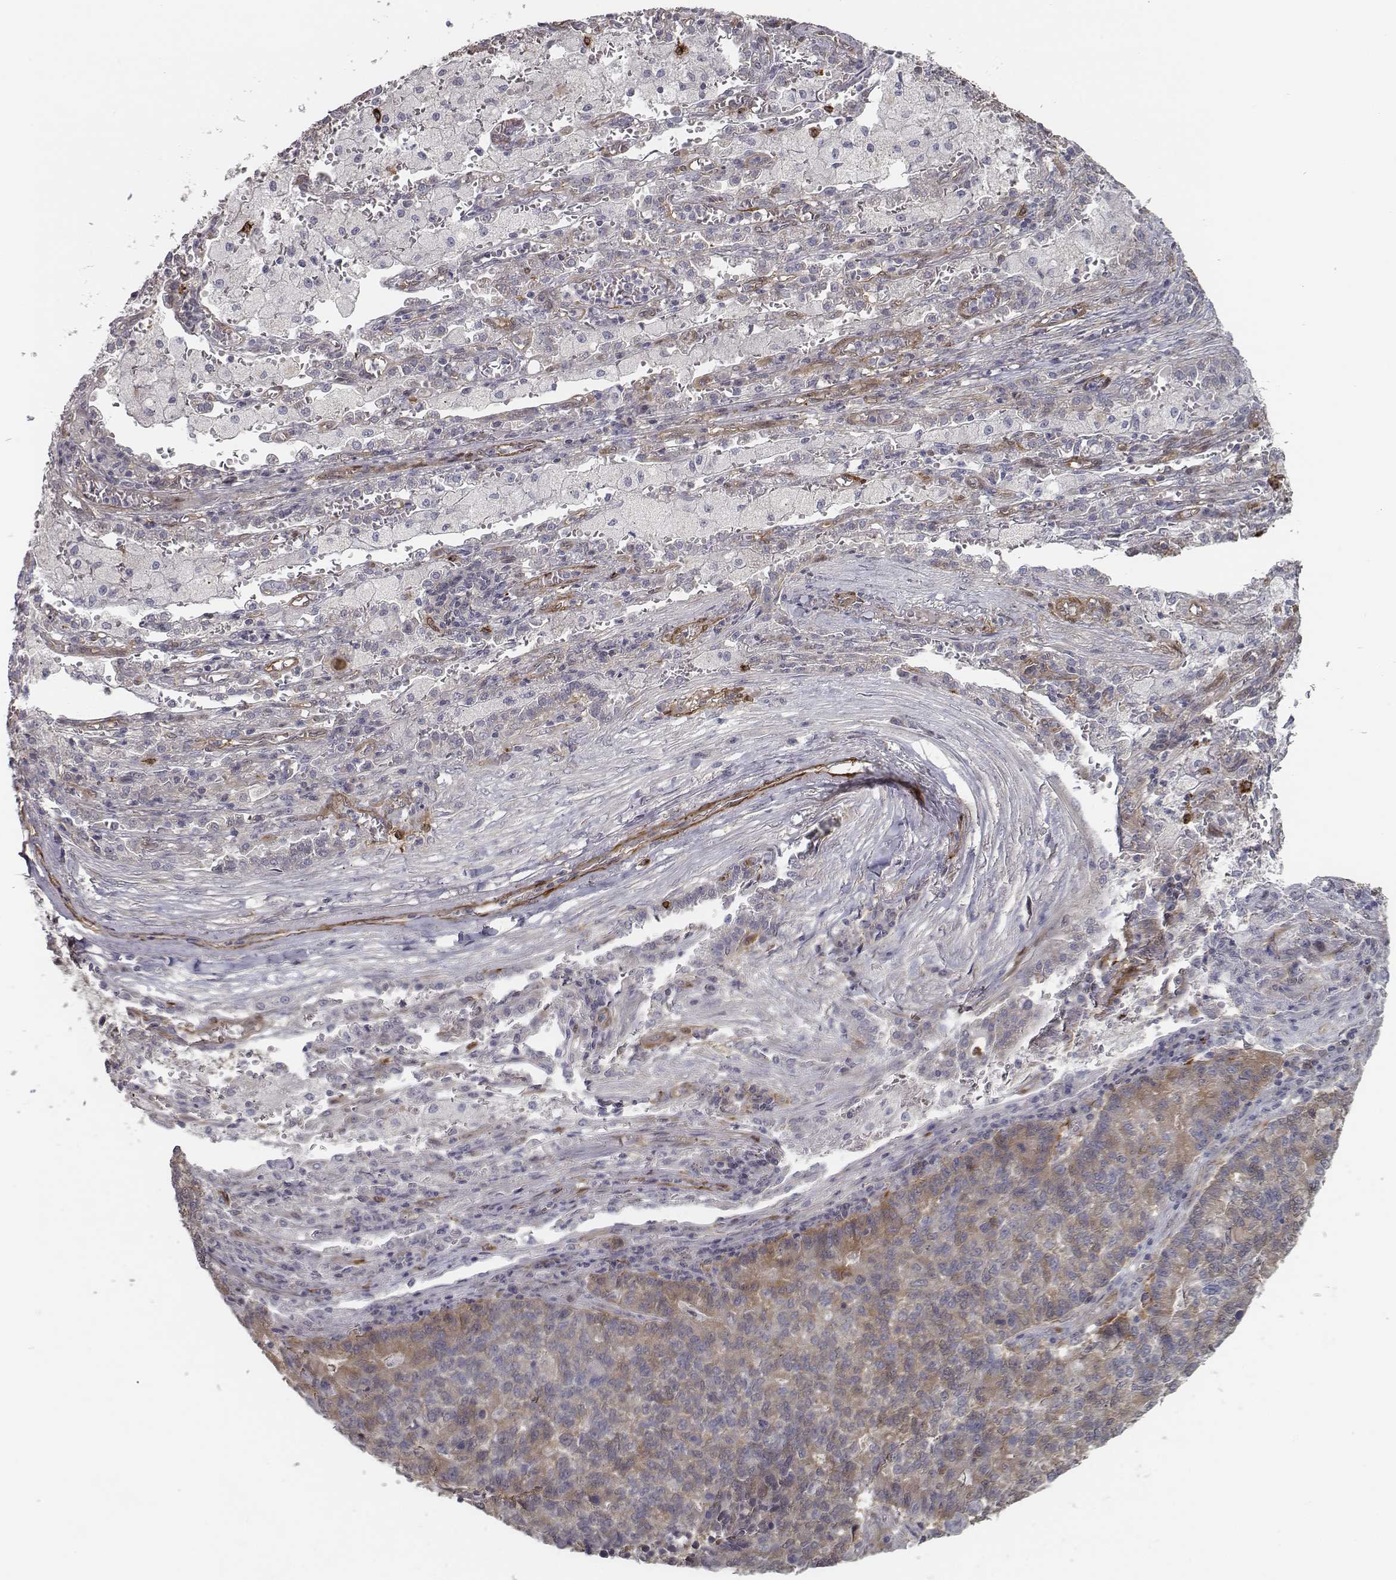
{"staining": {"intensity": "moderate", "quantity": "<25%", "location": "cytoplasmic/membranous"}, "tissue": "lung cancer", "cell_type": "Tumor cells", "image_type": "cancer", "snomed": [{"axis": "morphology", "description": "Adenocarcinoma, NOS"}, {"axis": "topography", "description": "Lung"}], "caption": "Immunohistochemistry staining of lung adenocarcinoma, which demonstrates low levels of moderate cytoplasmic/membranous expression in about <25% of tumor cells indicating moderate cytoplasmic/membranous protein positivity. The staining was performed using DAB (brown) for protein detection and nuclei were counterstained in hematoxylin (blue).", "gene": "ISYNA1", "patient": {"sex": "male", "age": 57}}